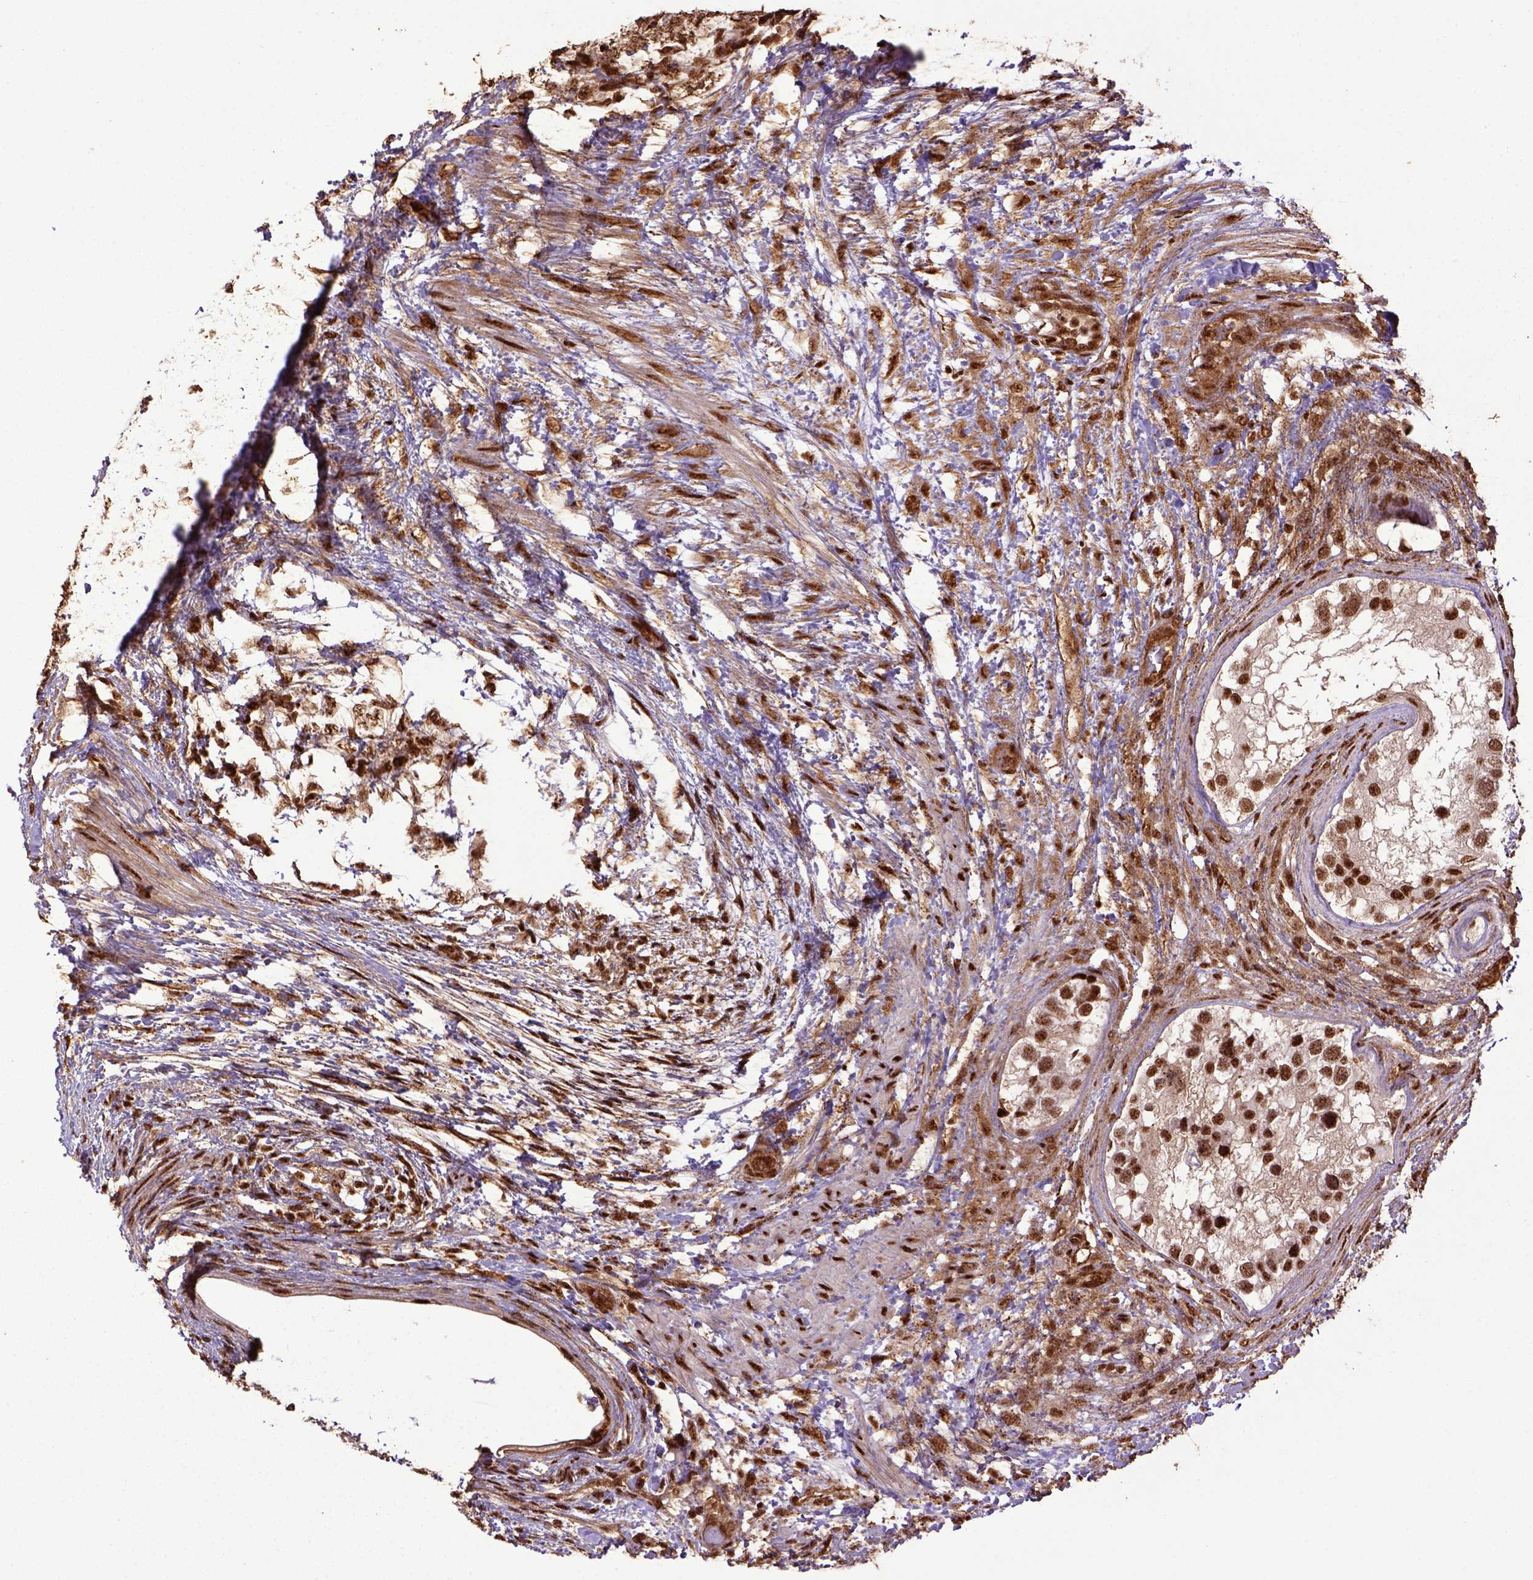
{"staining": {"intensity": "strong", "quantity": ">75%", "location": "nuclear"}, "tissue": "testis cancer", "cell_type": "Tumor cells", "image_type": "cancer", "snomed": [{"axis": "morphology", "description": "Carcinoma, Embryonal, NOS"}, {"axis": "topography", "description": "Testis"}], "caption": "Immunohistochemical staining of human testis cancer shows high levels of strong nuclear positivity in approximately >75% of tumor cells.", "gene": "PPIG", "patient": {"sex": "male", "age": 24}}